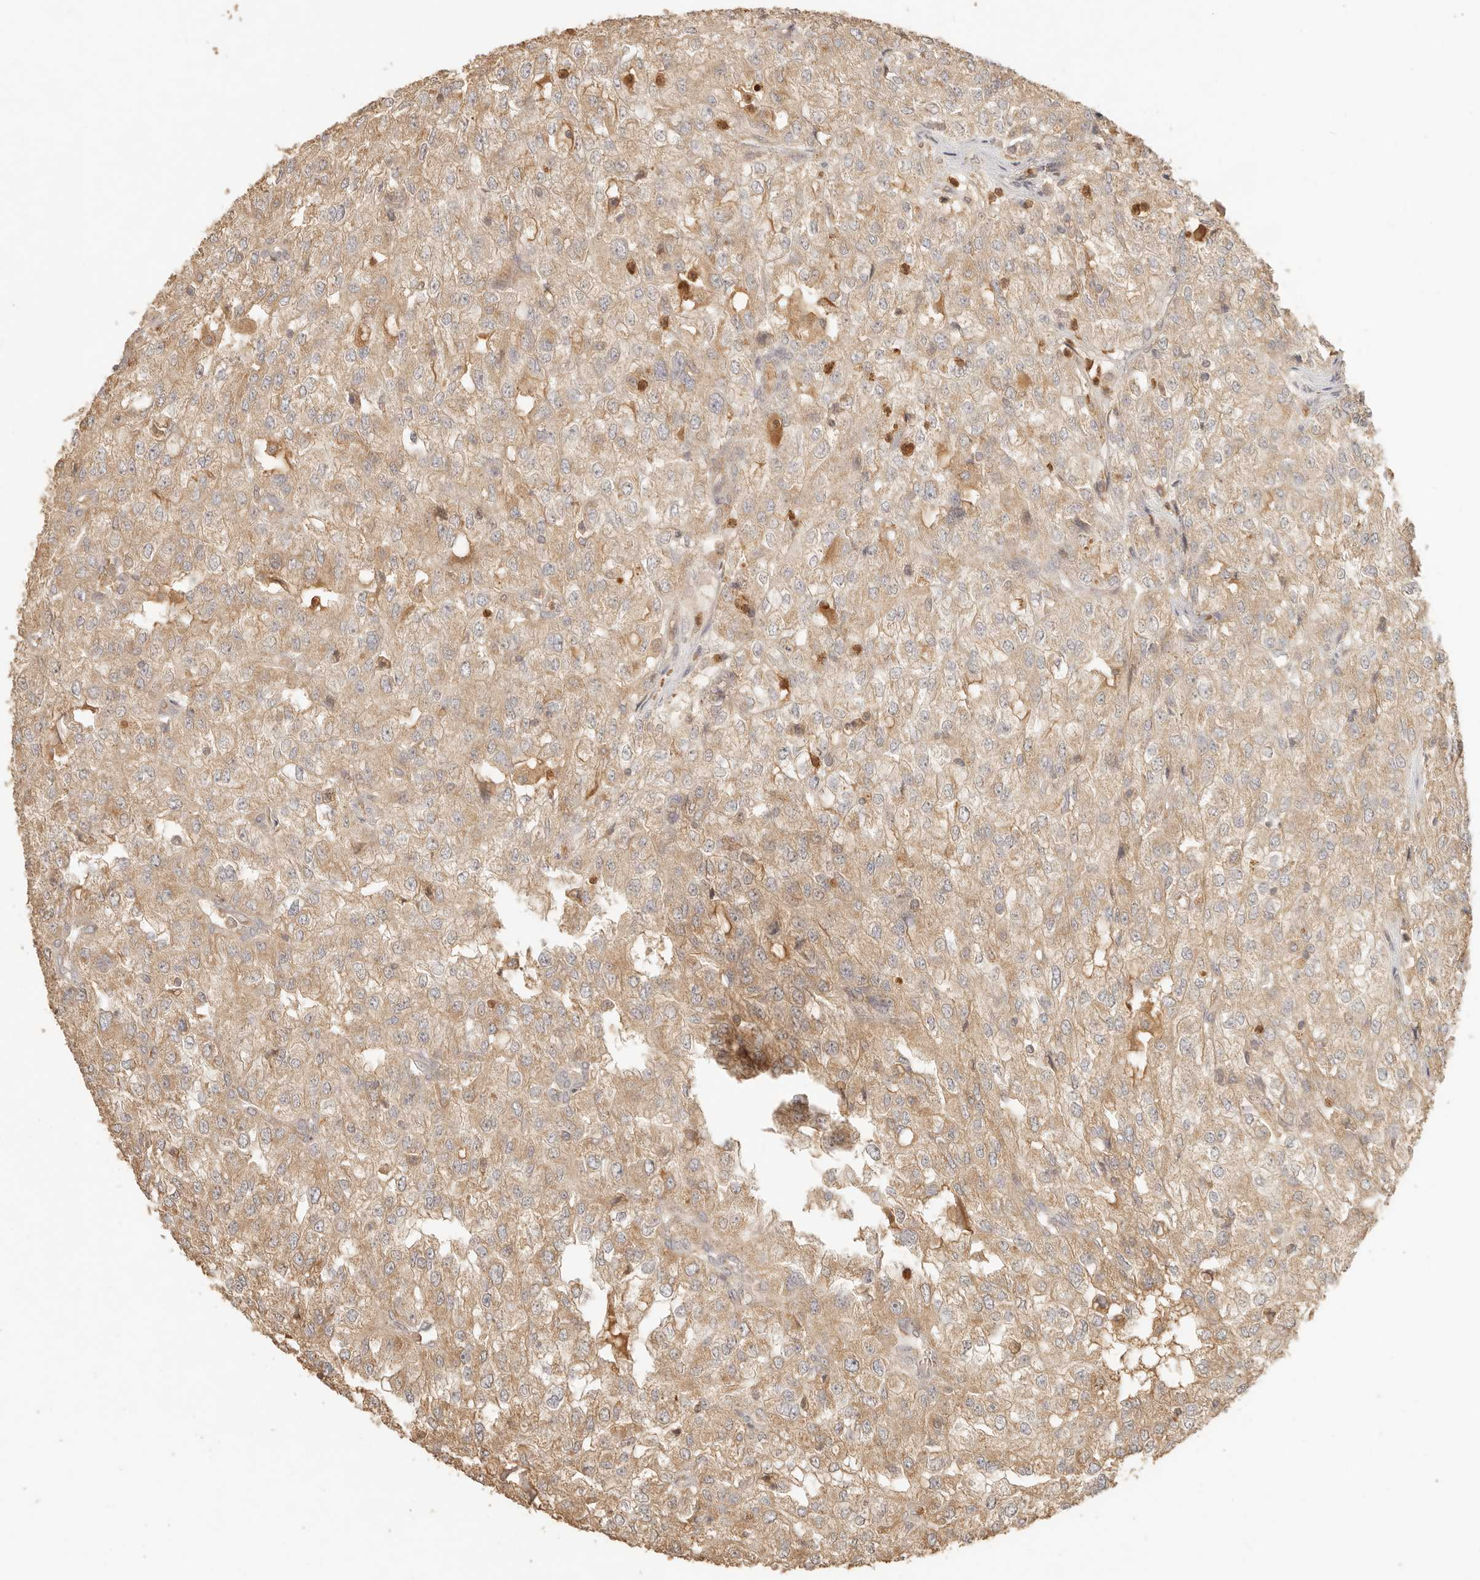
{"staining": {"intensity": "weak", "quantity": ">75%", "location": "cytoplasmic/membranous"}, "tissue": "renal cancer", "cell_type": "Tumor cells", "image_type": "cancer", "snomed": [{"axis": "morphology", "description": "Adenocarcinoma, NOS"}, {"axis": "topography", "description": "Kidney"}], "caption": "Protein expression analysis of human adenocarcinoma (renal) reveals weak cytoplasmic/membranous positivity in about >75% of tumor cells.", "gene": "INTS11", "patient": {"sex": "female", "age": 54}}